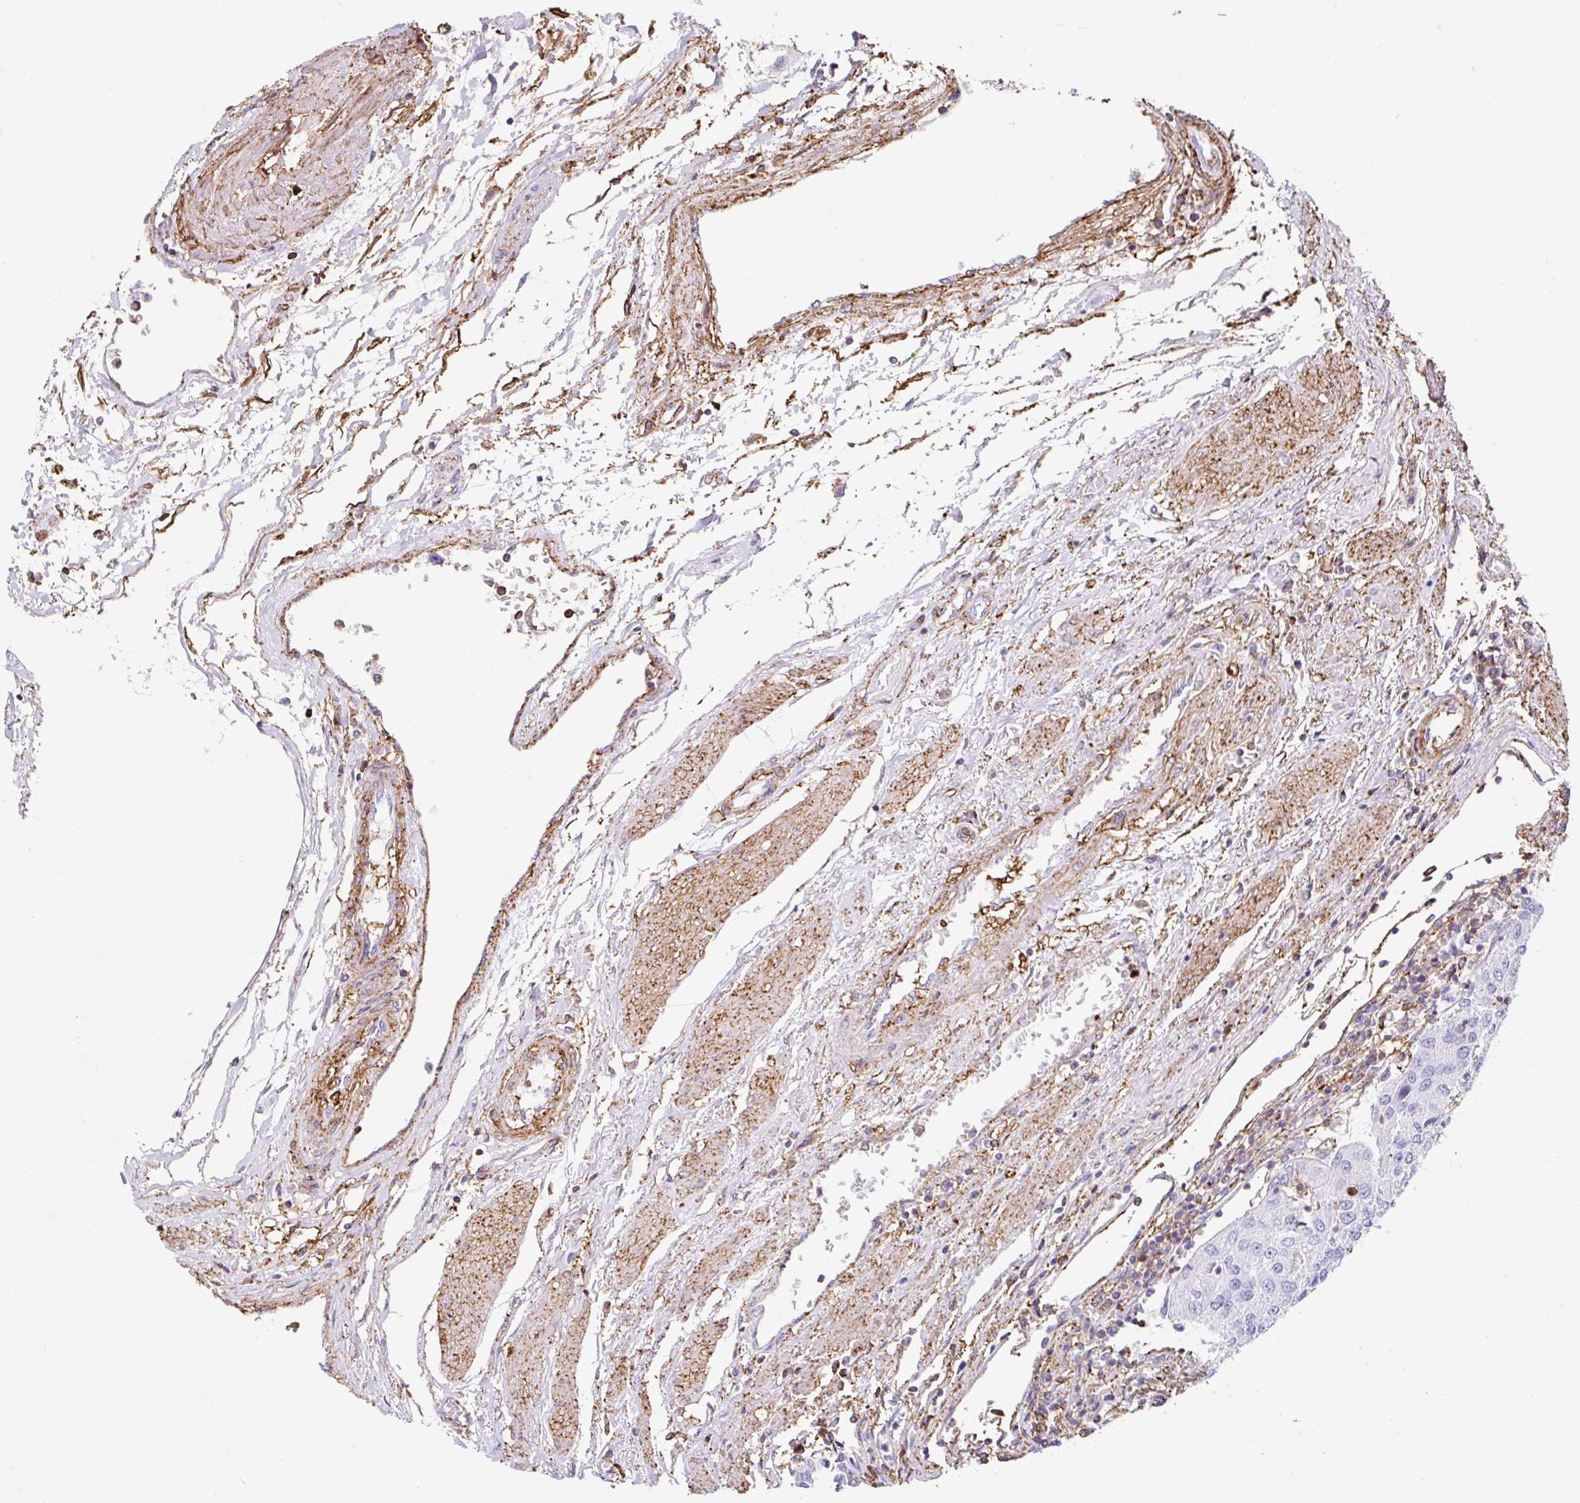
{"staining": {"intensity": "negative", "quantity": "none", "location": "none"}, "tissue": "urothelial cancer", "cell_type": "Tumor cells", "image_type": "cancer", "snomed": [{"axis": "morphology", "description": "Urothelial carcinoma, High grade"}, {"axis": "topography", "description": "Urinary bladder"}], "caption": "The immunohistochemistry photomicrograph has no significant positivity in tumor cells of high-grade urothelial carcinoma tissue.", "gene": "MTTP", "patient": {"sex": "female", "age": 85}}